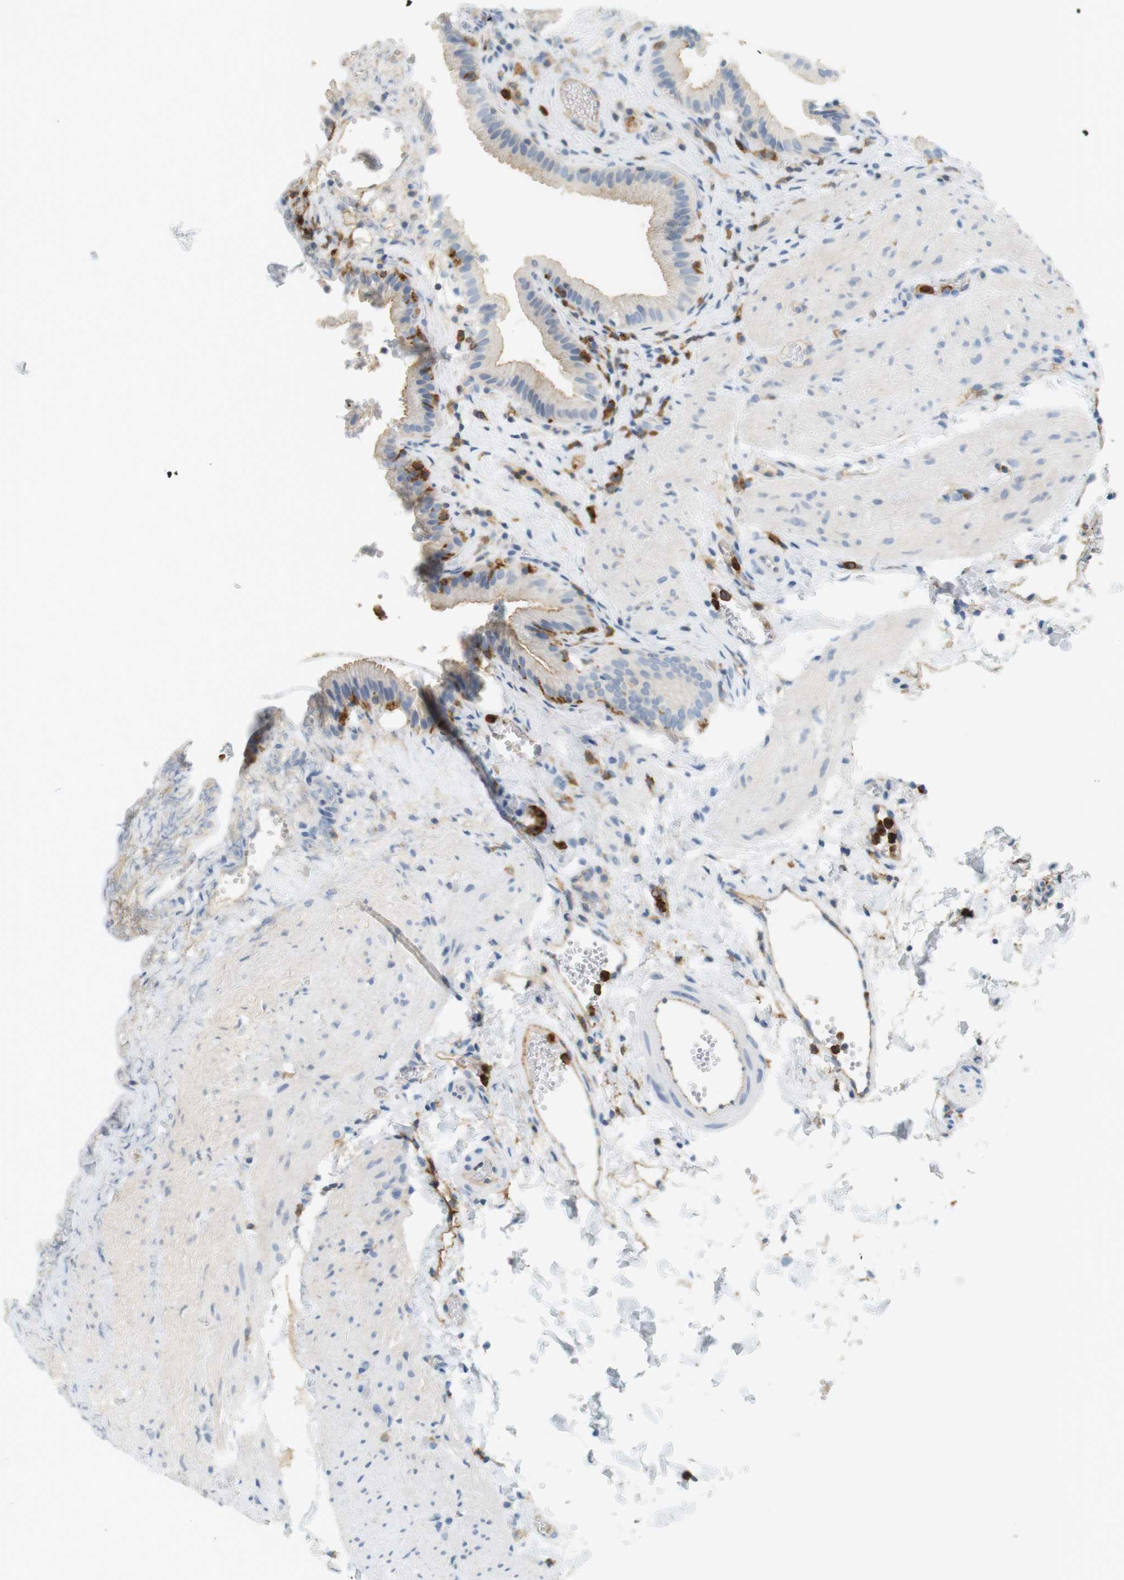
{"staining": {"intensity": "negative", "quantity": "none", "location": "none"}, "tissue": "gallbladder", "cell_type": "Glandular cells", "image_type": "normal", "snomed": [{"axis": "morphology", "description": "Normal tissue, NOS"}, {"axis": "topography", "description": "Gallbladder"}], "caption": "This is an IHC image of normal gallbladder. There is no positivity in glandular cells.", "gene": "SIRPA", "patient": {"sex": "female", "age": 24}}